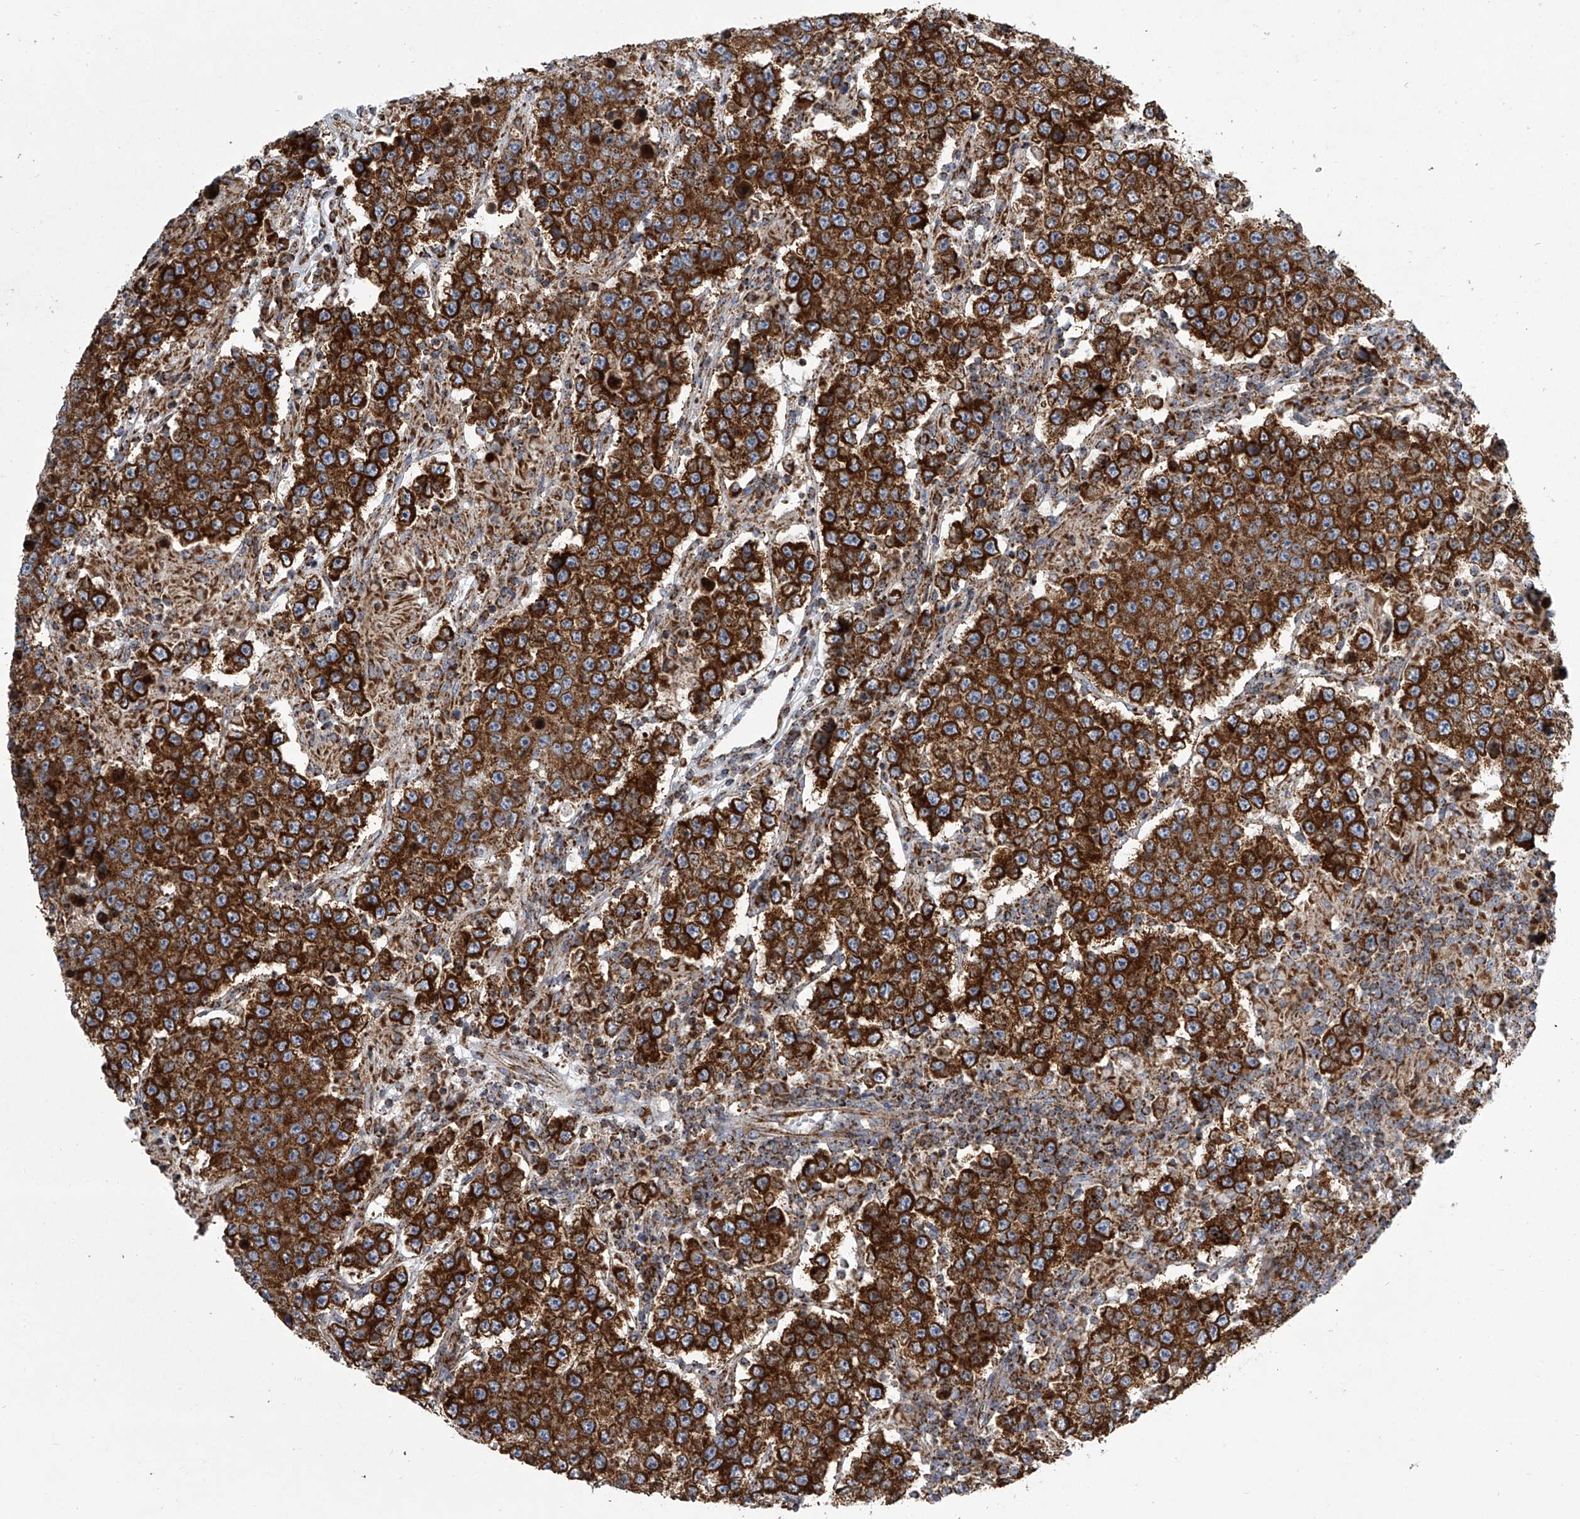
{"staining": {"intensity": "strong", "quantity": ">75%", "location": "cytoplasmic/membranous"}, "tissue": "testis cancer", "cell_type": "Tumor cells", "image_type": "cancer", "snomed": [{"axis": "morphology", "description": "Normal tissue, NOS"}, {"axis": "morphology", "description": "Urothelial carcinoma, High grade"}, {"axis": "morphology", "description": "Seminoma, NOS"}, {"axis": "morphology", "description": "Carcinoma, Embryonal, NOS"}, {"axis": "topography", "description": "Urinary bladder"}, {"axis": "topography", "description": "Testis"}], "caption": "High-magnification brightfield microscopy of embryonal carcinoma (testis) stained with DAB (3,3'-diaminobenzidine) (brown) and counterstained with hematoxylin (blue). tumor cells exhibit strong cytoplasmic/membranous expression is seen in approximately>75% of cells.", "gene": "ZC3H15", "patient": {"sex": "male", "age": 41}}